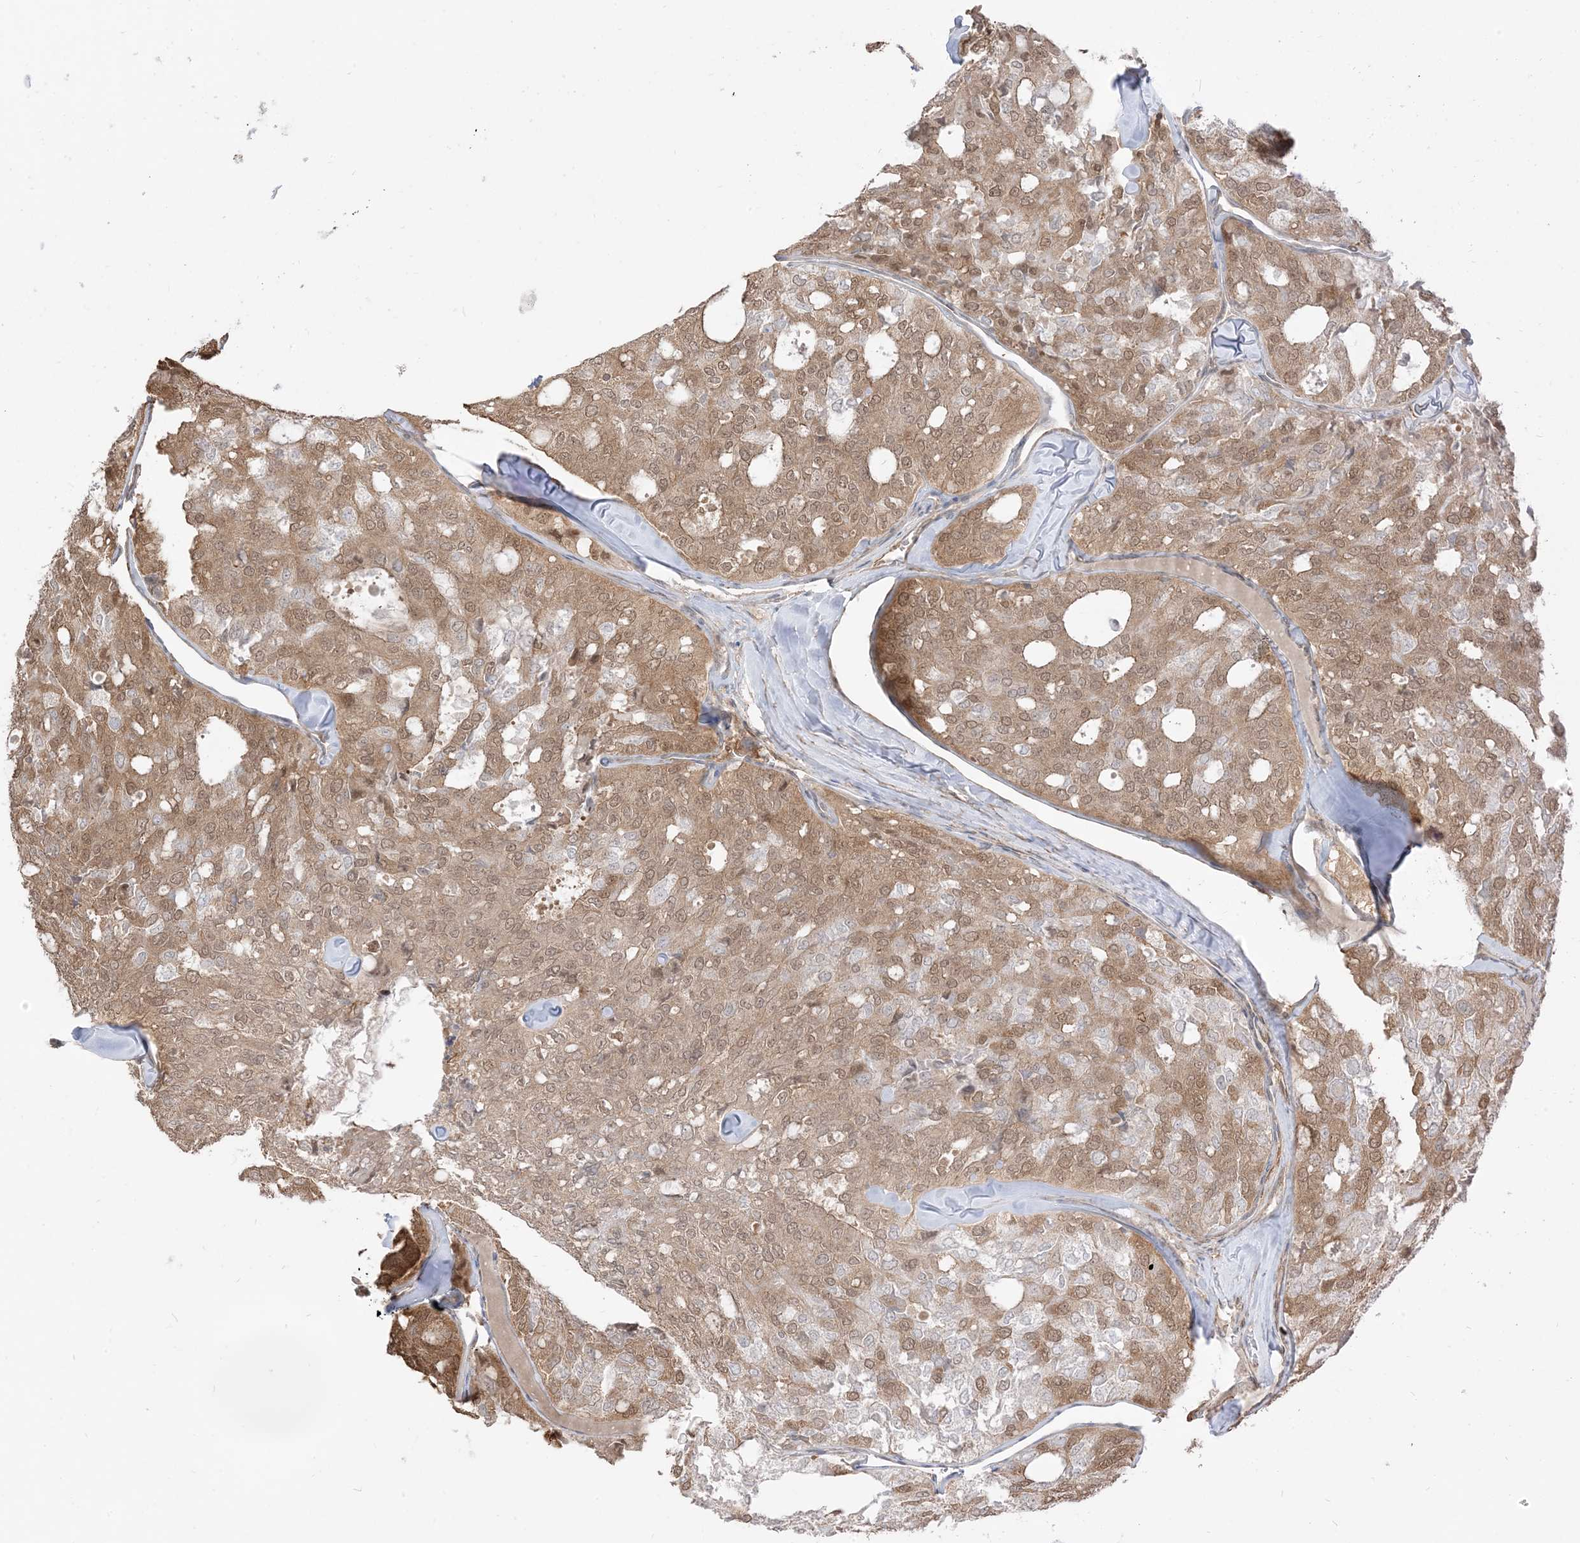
{"staining": {"intensity": "moderate", "quantity": ">75%", "location": "cytoplasmic/membranous,nuclear"}, "tissue": "thyroid cancer", "cell_type": "Tumor cells", "image_type": "cancer", "snomed": [{"axis": "morphology", "description": "Follicular adenoma carcinoma, NOS"}, {"axis": "topography", "description": "Thyroid gland"}], "caption": "Follicular adenoma carcinoma (thyroid) was stained to show a protein in brown. There is medium levels of moderate cytoplasmic/membranous and nuclear staining in about >75% of tumor cells. The protein of interest is stained brown, and the nuclei are stained in blue (DAB (3,3'-diaminobenzidine) IHC with brightfield microscopy, high magnification).", "gene": "TBCC", "patient": {"sex": "male", "age": 75}}